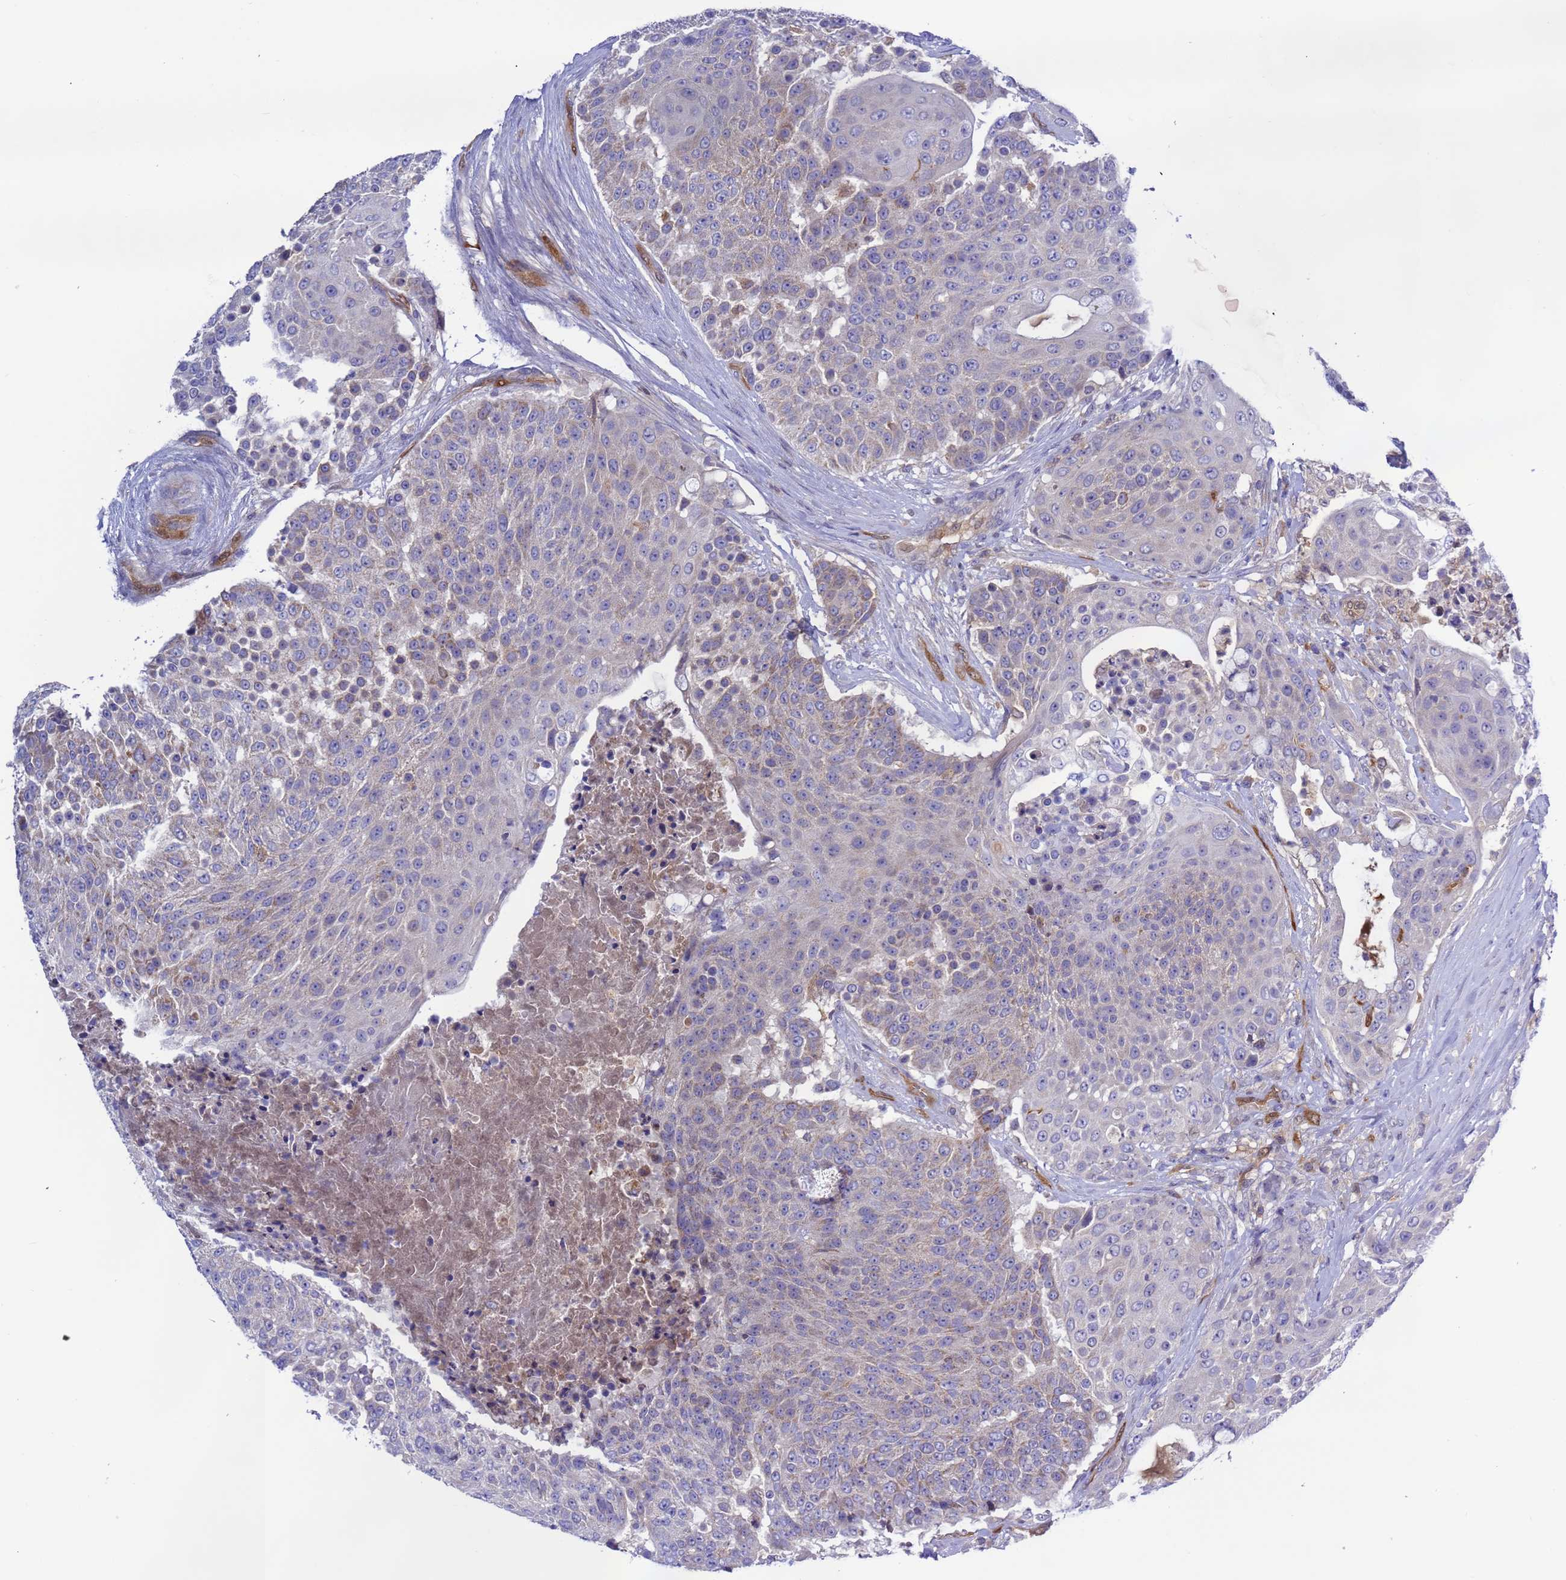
{"staining": {"intensity": "negative", "quantity": "none", "location": "none"}, "tissue": "urothelial cancer", "cell_type": "Tumor cells", "image_type": "cancer", "snomed": [{"axis": "morphology", "description": "Urothelial carcinoma, High grade"}, {"axis": "topography", "description": "Urinary bladder"}], "caption": "Immunohistochemistry (IHC) histopathology image of high-grade urothelial carcinoma stained for a protein (brown), which demonstrates no expression in tumor cells. (DAB (3,3'-diaminobenzidine) immunohistochemistry, high magnification).", "gene": "FOXRED1", "patient": {"sex": "female", "age": 63}}